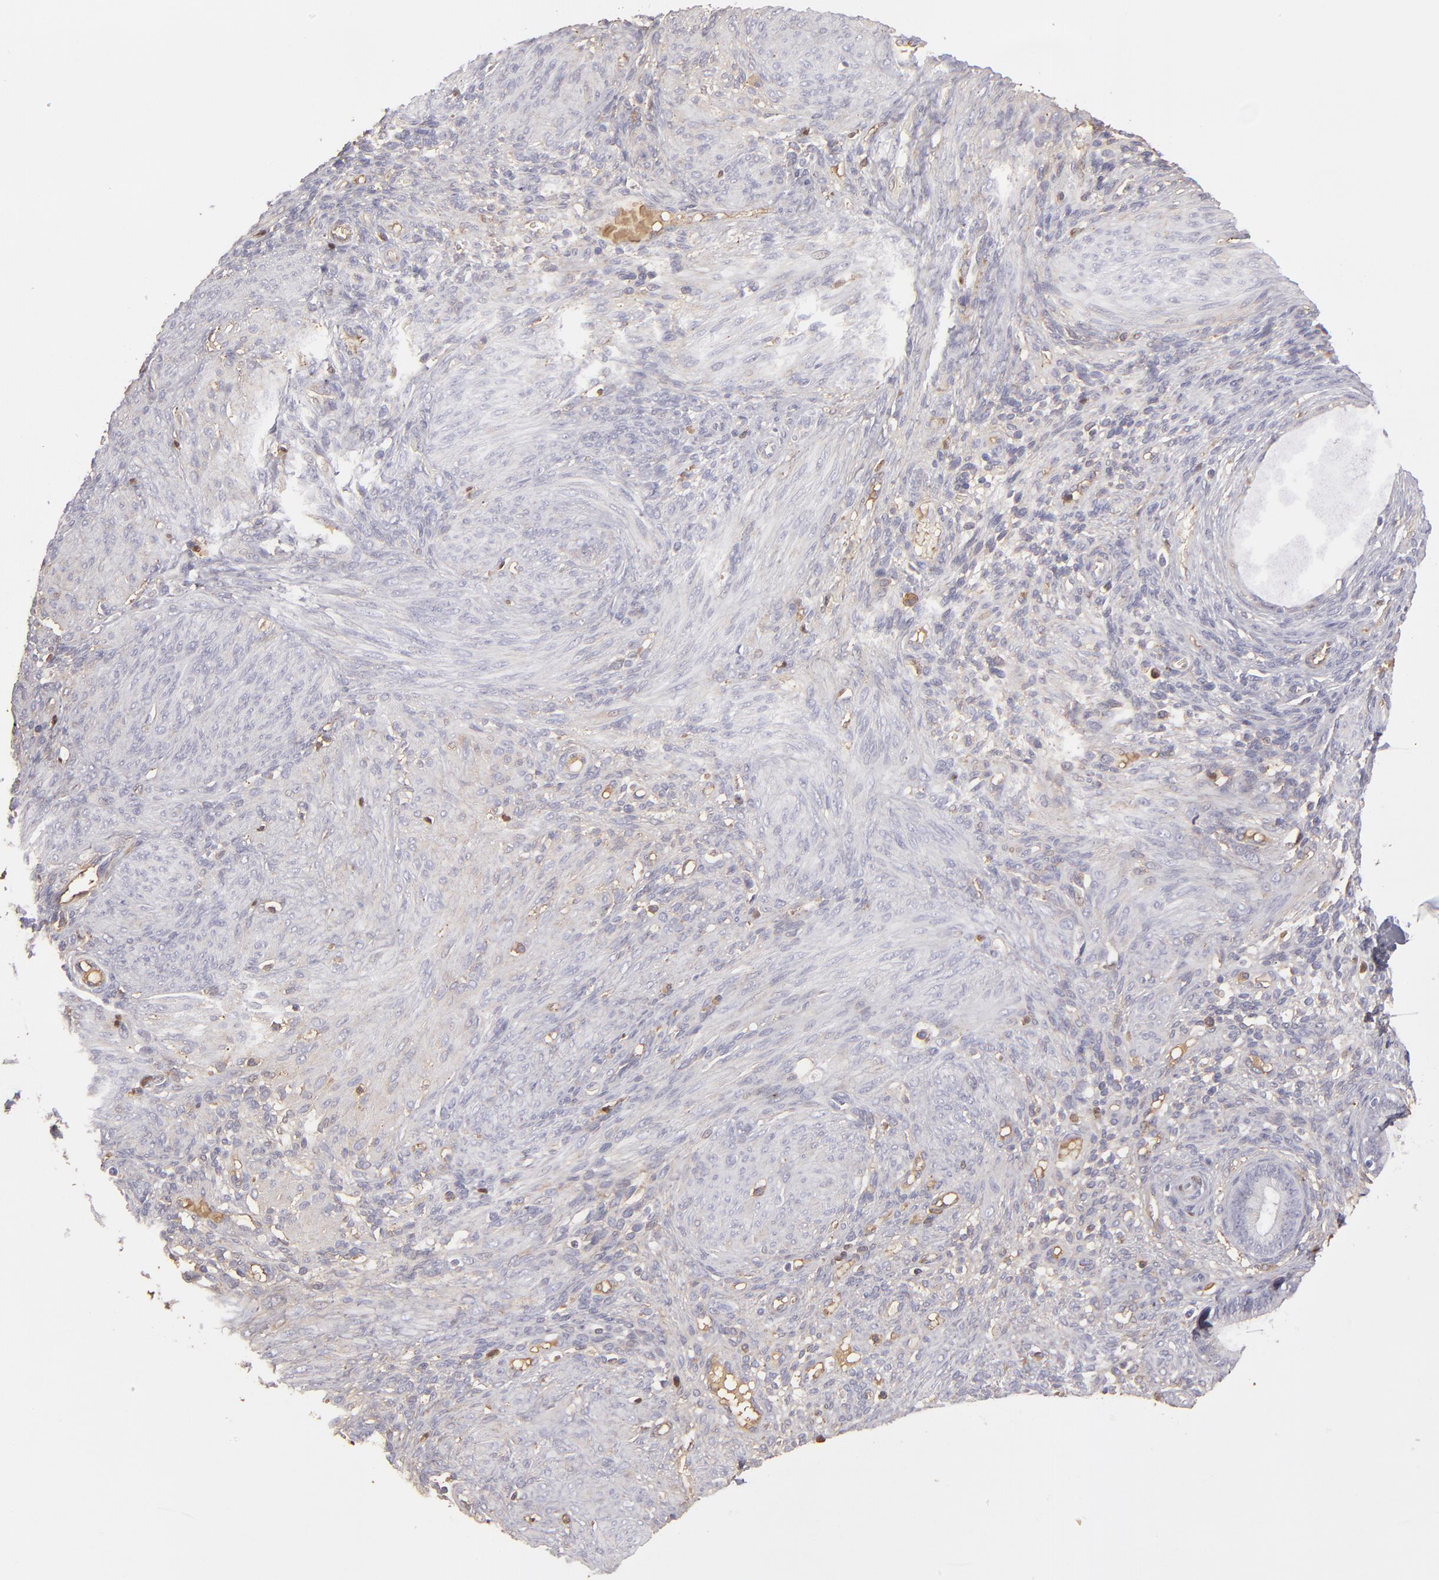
{"staining": {"intensity": "weak", "quantity": "<25%", "location": "cytoplasmic/membranous"}, "tissue": "endometrium", "cell_type": "Cells in endometrial stroma", "image_type": "normal", "snomed": [{"axis": "morphology", "description": "Normal tissue, NOS"}, {"axis": "topography", "description": "Endometrium"}], "caption": "Endometrium was stained to show a protein in brown. There is no significant expression in cells in endometrial stroma. (DAB (3,3'-diaminobenzidine) immunohistochemistry, high magnification).", "gene": "ABCC4", "patient": {"sex": "female", "age": 72}}